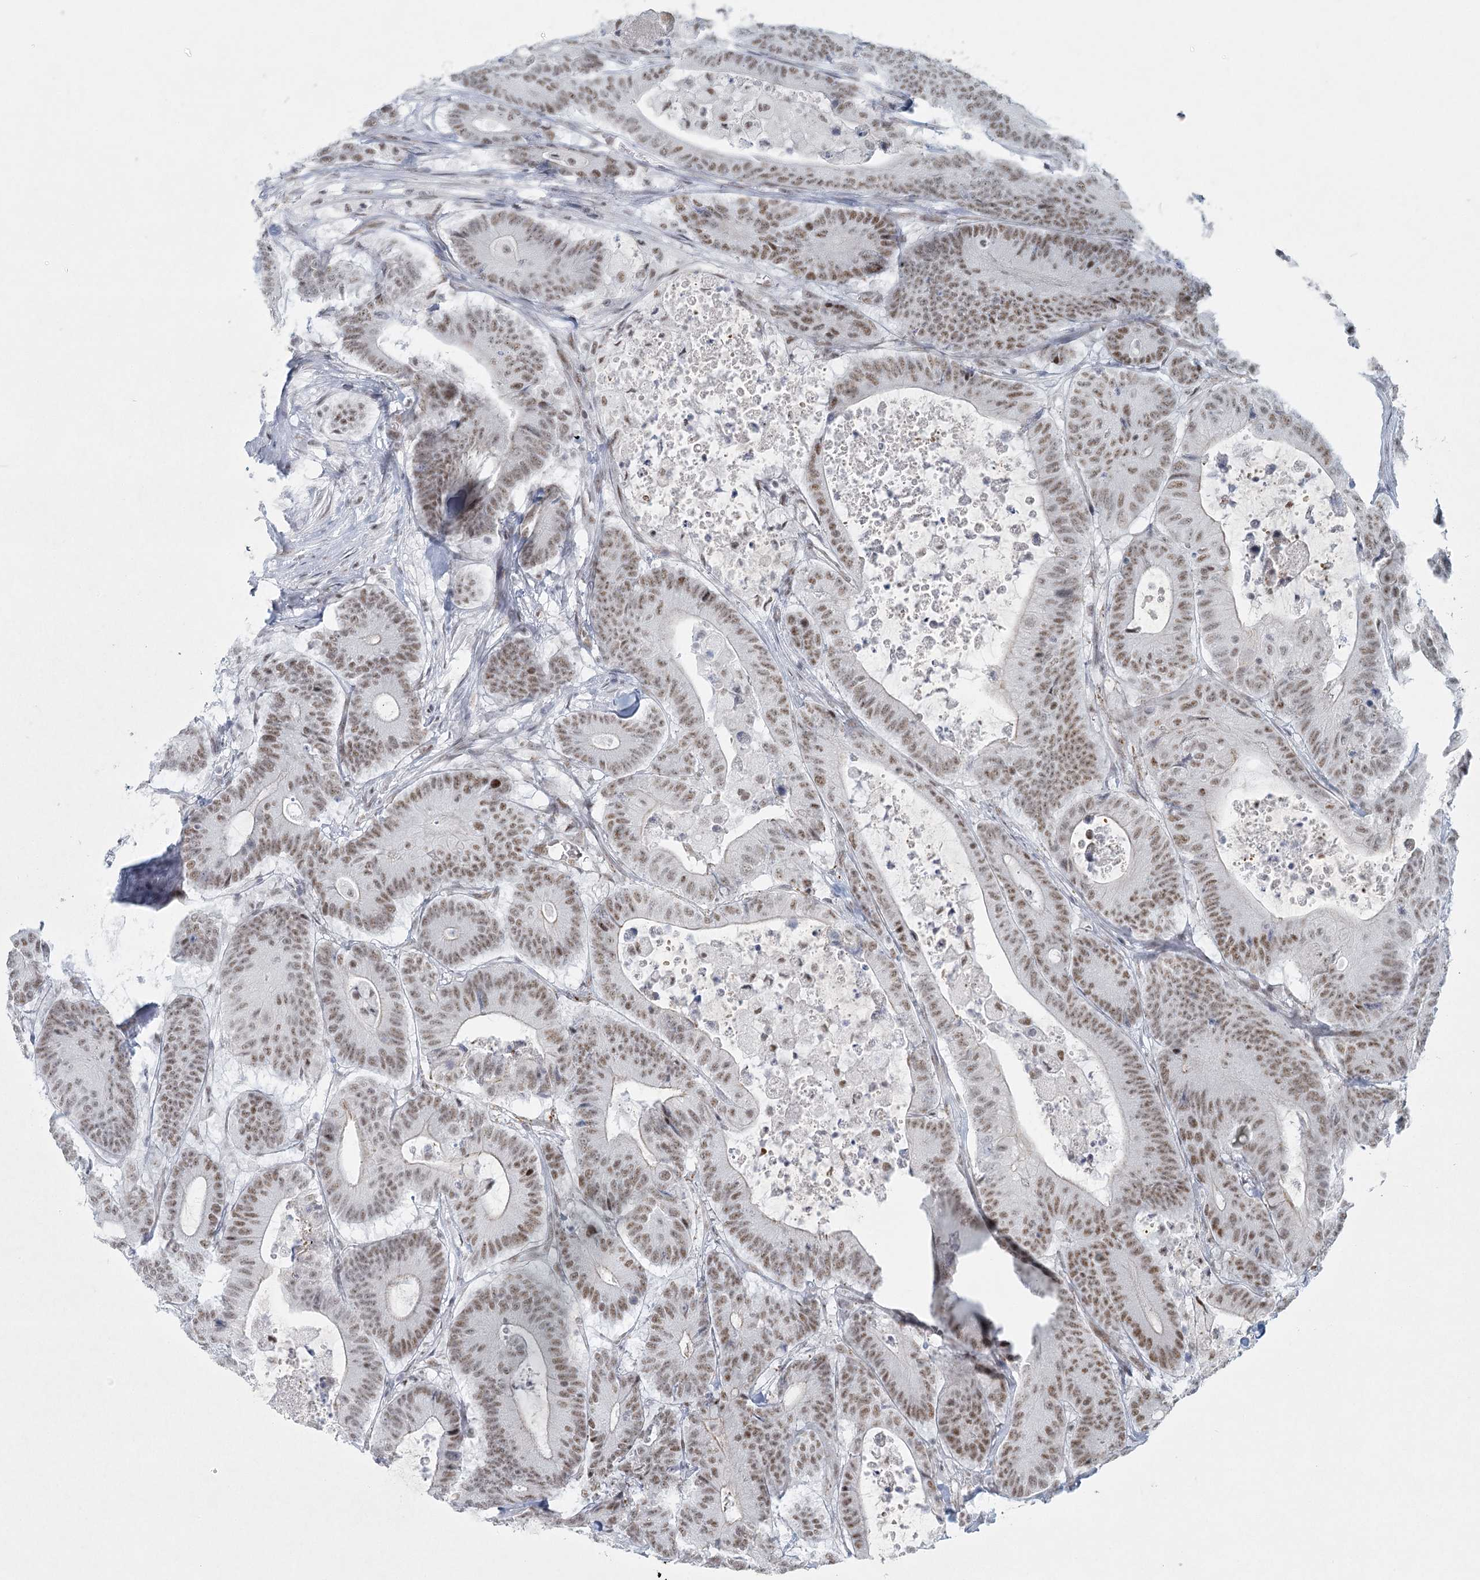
{"staining": {"intensity": "moderate", "quantity": ">75%", "location": "nuclear"}, "tissue": "colorectal cancer", "cell_type": "Tumor cells", "image_type": "cancer", "snomed": [{"axis": "morphology", "description": "Adenocarcinoma, NOS"}, {"axis": "topography", "description": "Colon"}], "caption": "Protein expression by immunohistochemistry shows moderate nuclear expression in about >75% of tumor cells in colorectal cancer. Using DAB (brown) and hematoxylin (blue) stains, captured at high magnification using brightfield microscopy.", "gene": "U2SURP", "patient": {"sex": "female", "age": 84}}